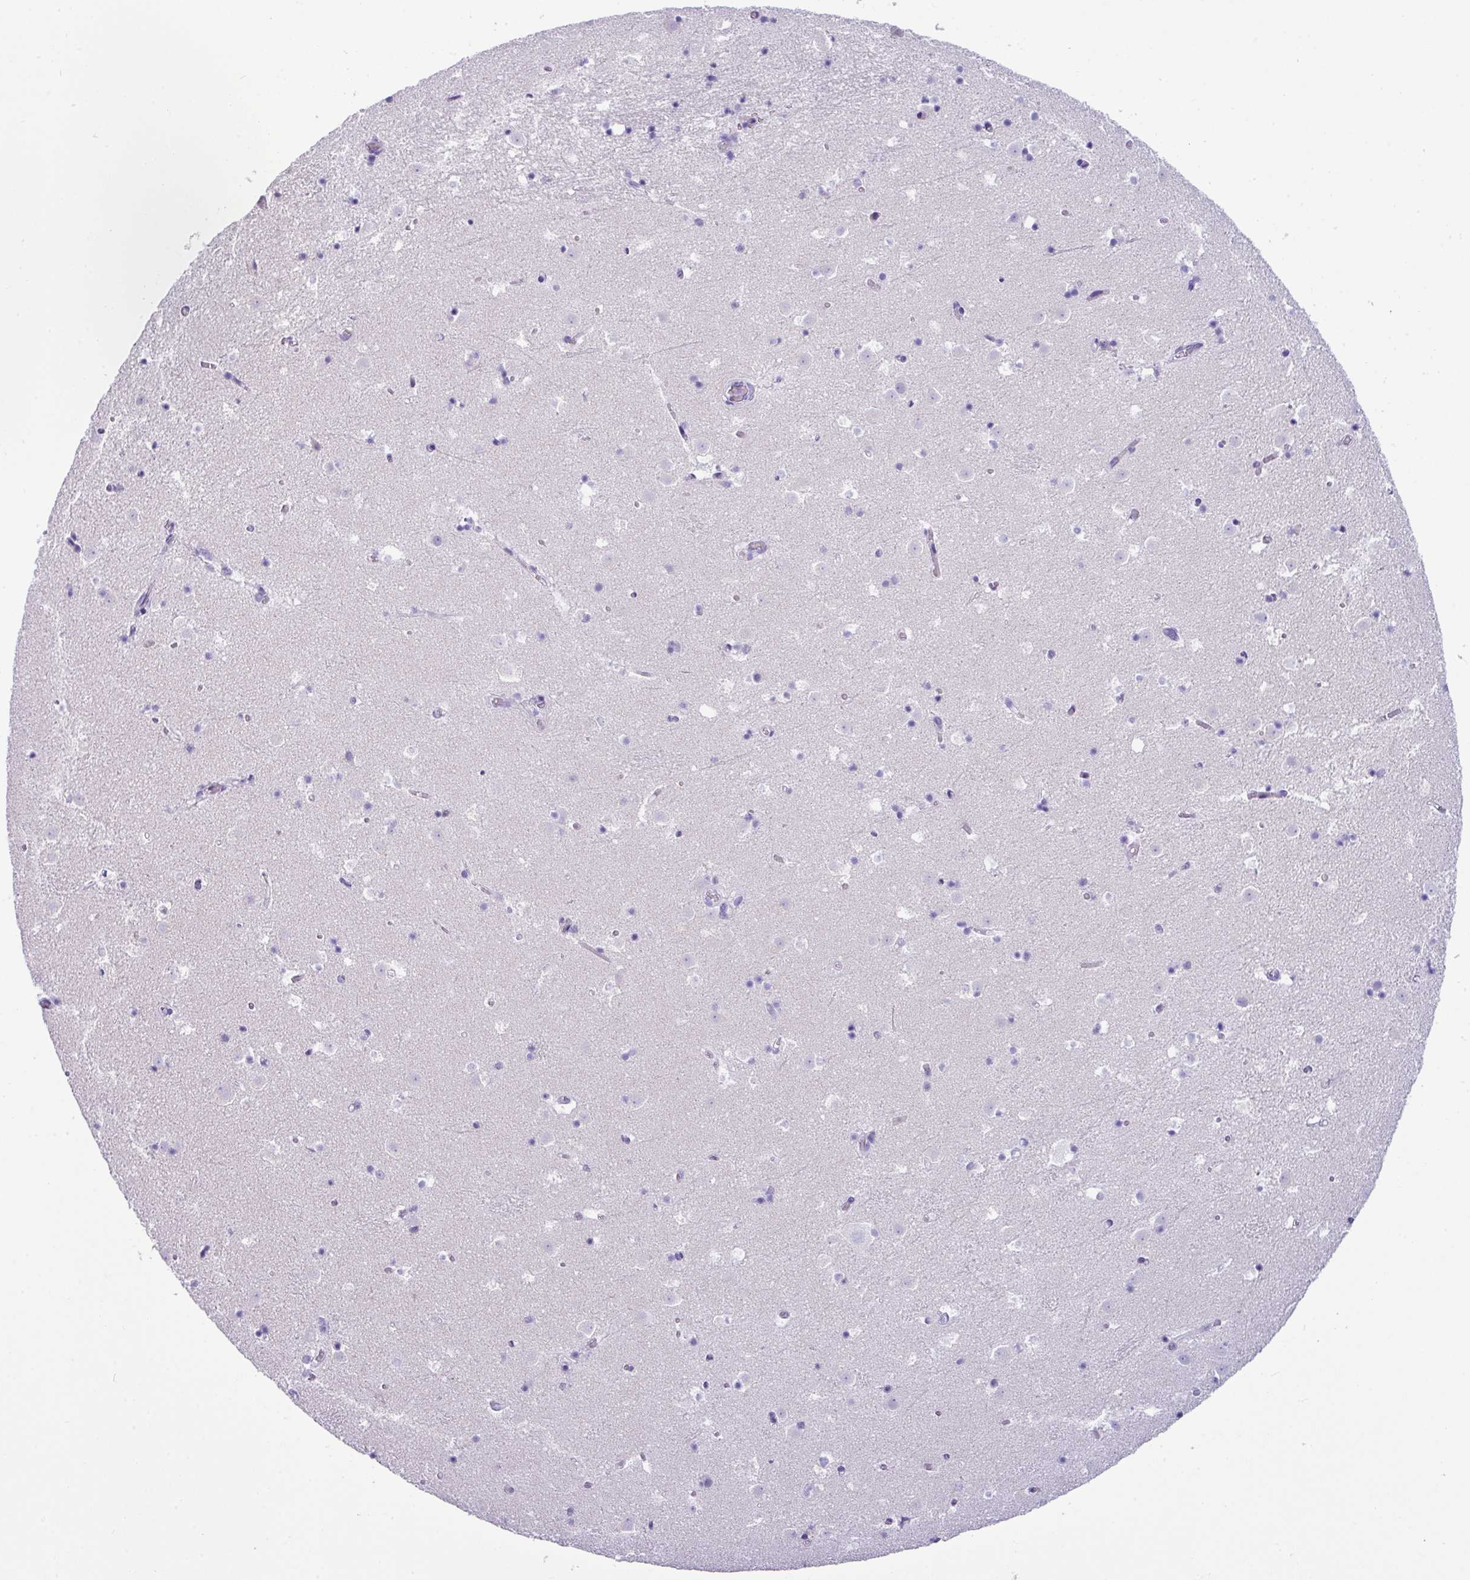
{"staining": {"intensity": "negative", "quantity": "none", "location": "none"}, "tissue": "caudate", "cell_type": "Glial cells", "image_type": "normal", "snomed": [{"axis": "morphology", "description": "Normal tissue, NOS"}, {"axis": "topography", "description": "Lateral ventricle wall"}], "caption": "IHC of benign caudate exhibits no positivity in glial cells.", "gene": "NCCRP1", "patient": {"sex": "male", "age": 25}}